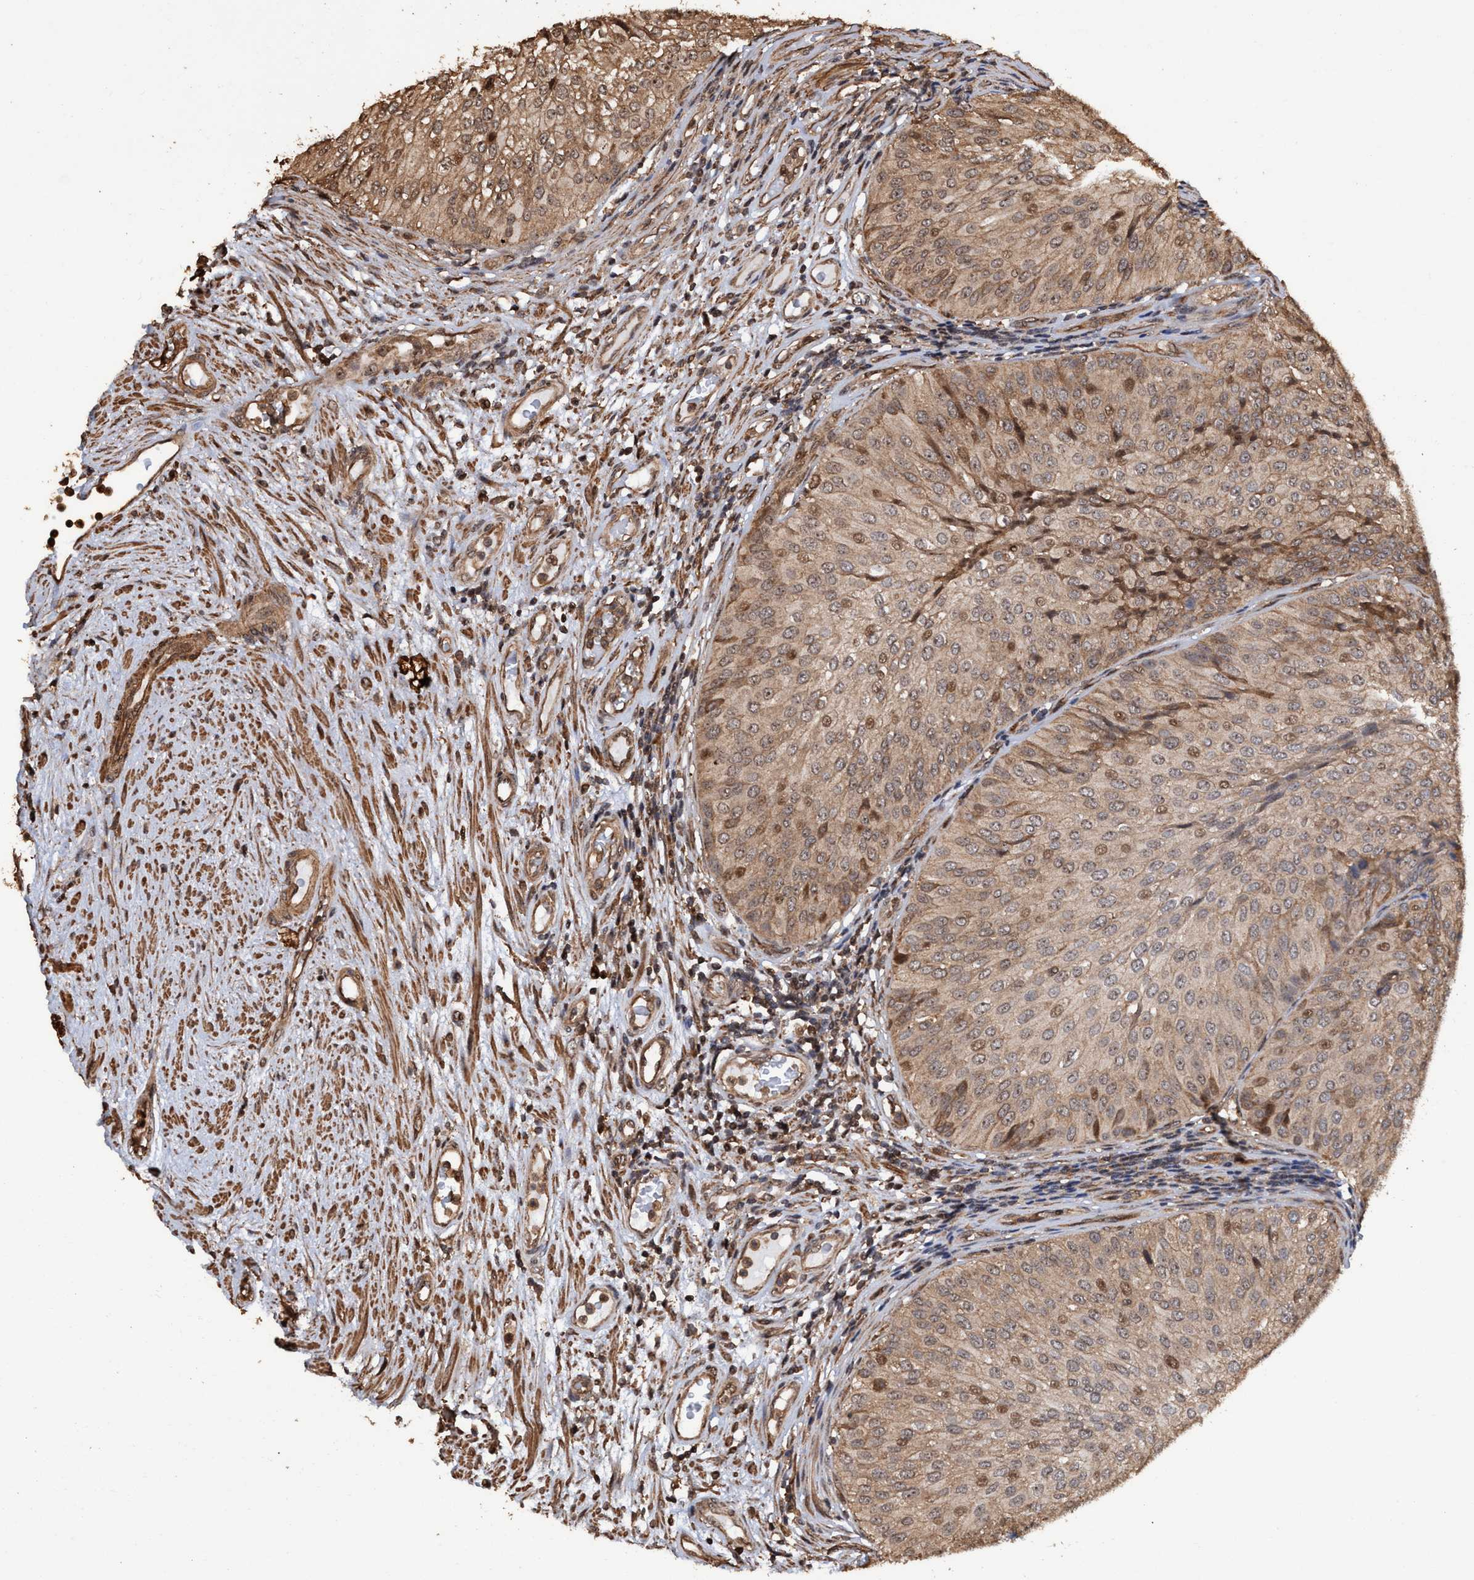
{"staining": {"intensity": "weak", "quantity": ">75%", "location": "cytoplasmic/membranous,nuclear"}, "tissue": "urothelial cancer", "cell_type": "Tumor cells", "image_type": "cancer", "snomed": [{"axis": "morphology", "description": "Urothelial carcinoma, Low grade"}, {"axis": "topography", "description": "Urinary bladder"}], "caption": "The histopathology image demonstrates a brown stain indicating the presence of a protein in the cytoplasmic/membranous and nuclear of tumor cells in urothelial carcinoma (low-grade).", "gene": "TRPC7", "patient": {"sex": "male", "age": 67}}